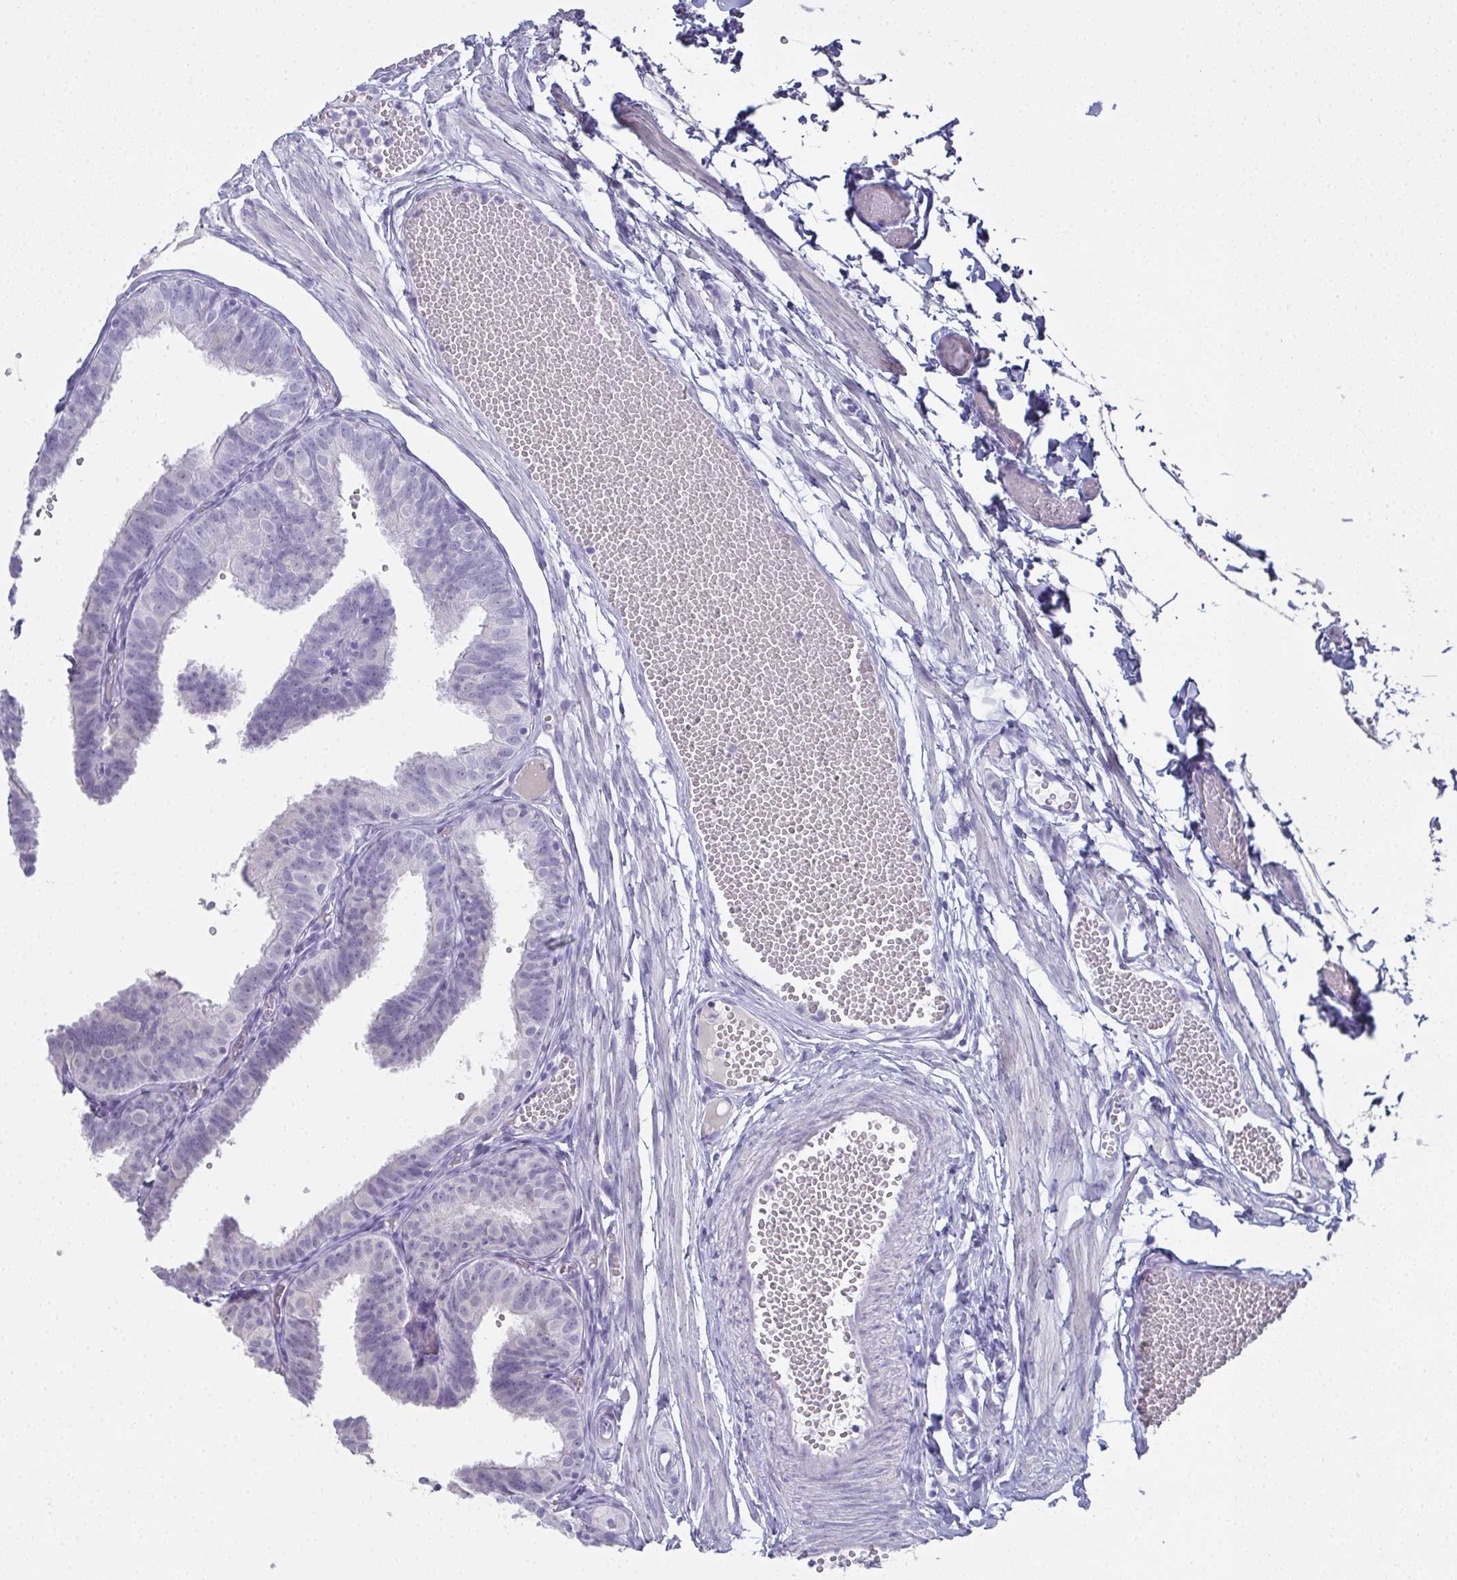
{"staining": {"intensity": "negative", "quantity": "none", "location": "none"}, "tissue": "fallopian tube", "cell_type": "Glandular cells", "image_type": "normal", "snomed": [{"axis": "morphology", "description": "Normal tissue, NOS"}, {"axis": "topography", "description": "Fallopian tube"}], "caption": "Immunohistochemical staining of unremarkable fallopian tube reveals no significant expression in glandular cells.", "gene": "SLC36A2", "patient": {"sex": "female", "age": 25}}